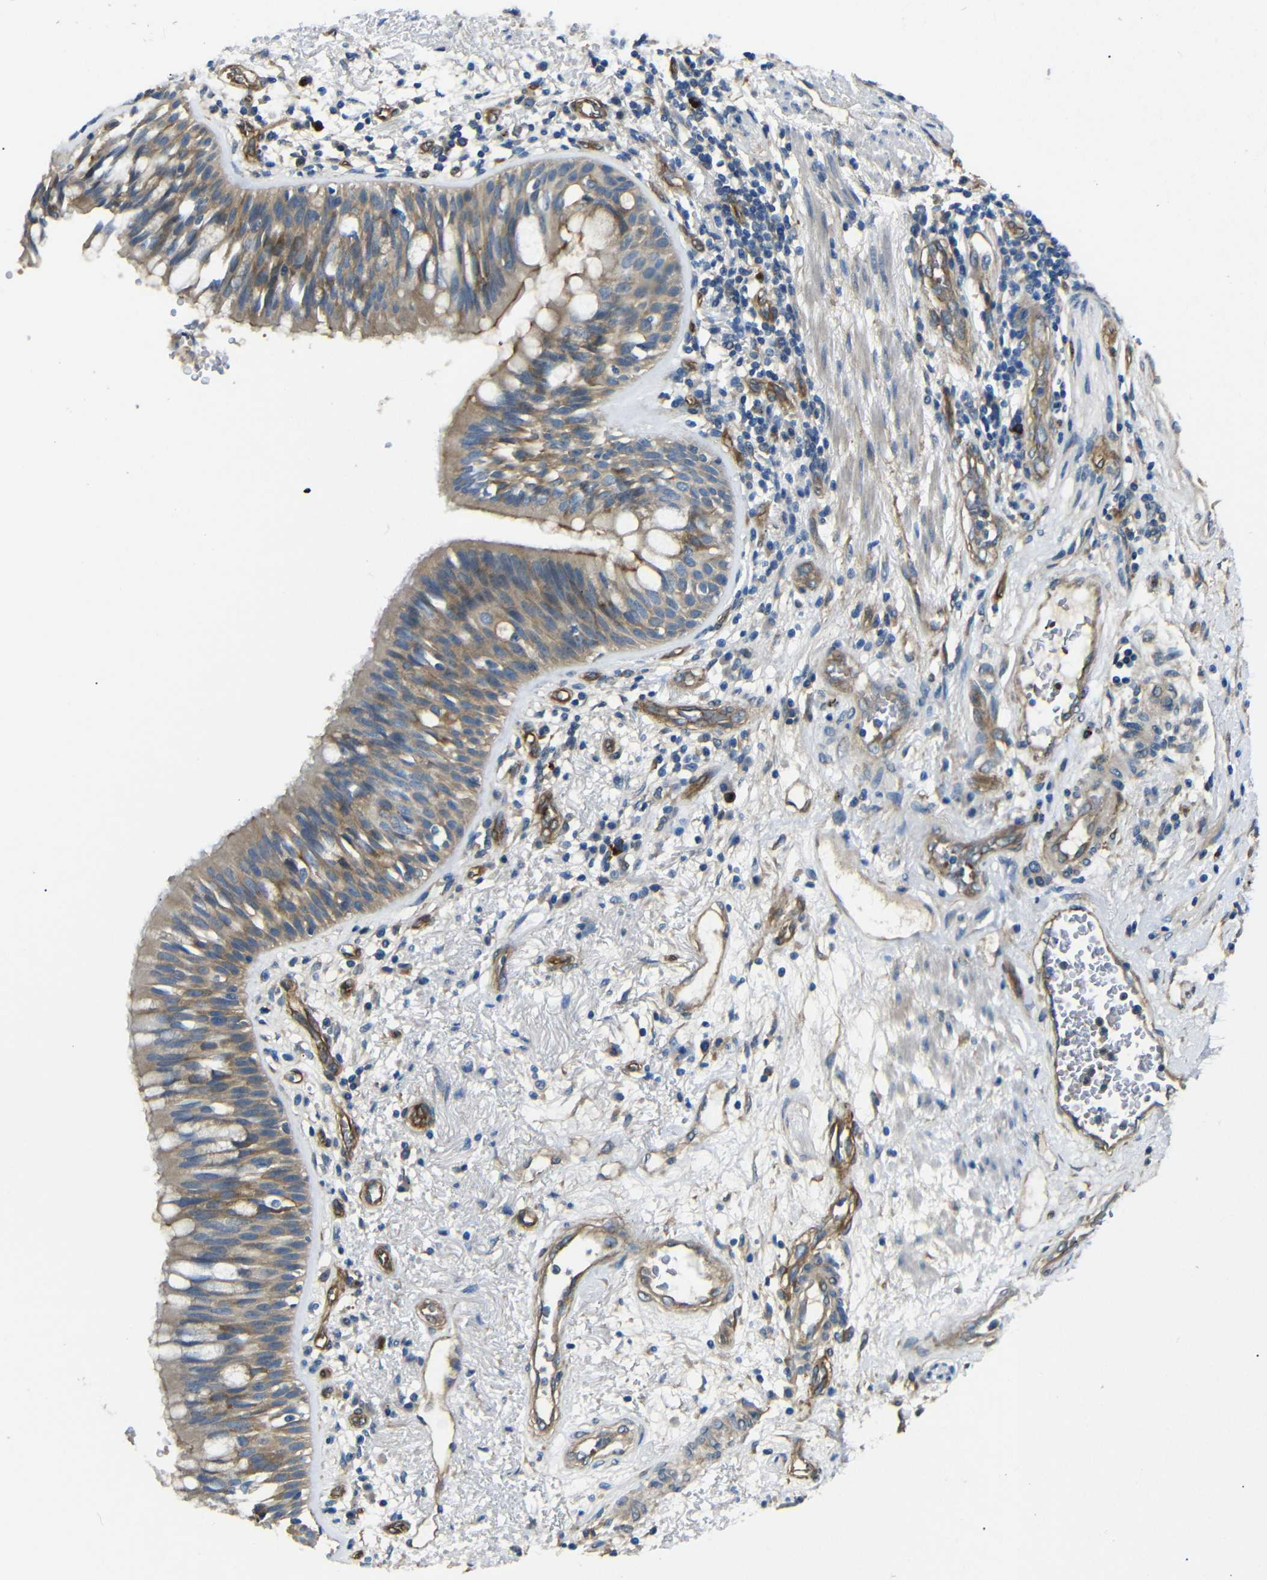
{"staining": {"intensity": "moderate", "quantity": ">75%", "location": "cytoplasmic/membranous"}, "tissue": "bronchus", "cell_type": "Respiratory epithelial cells", "image_type": "normal", "snomed": [{"axis": "morphology", "description": "Normal tissue, NOS"}, {"axis": "morphology", "description": "Adenocarcinoma, NOS"}, {"axis": "morphology", "description": "Adenocarcinoma, metastatic, NOS"}, {"axis": "topography", "description": "Lymph node"}, {"axis": "topography", "description": "Bronchus"}, {"axis": "topography", "description": "Lung"}], "caption": "Protein staining of benign bronchus exhibits moderate cytoplasmic/membranous staining in approximately >75% of respiratory epithelial cells.", "gene": "MYO1B", "patient": {"sex": "female", "age": 54}}